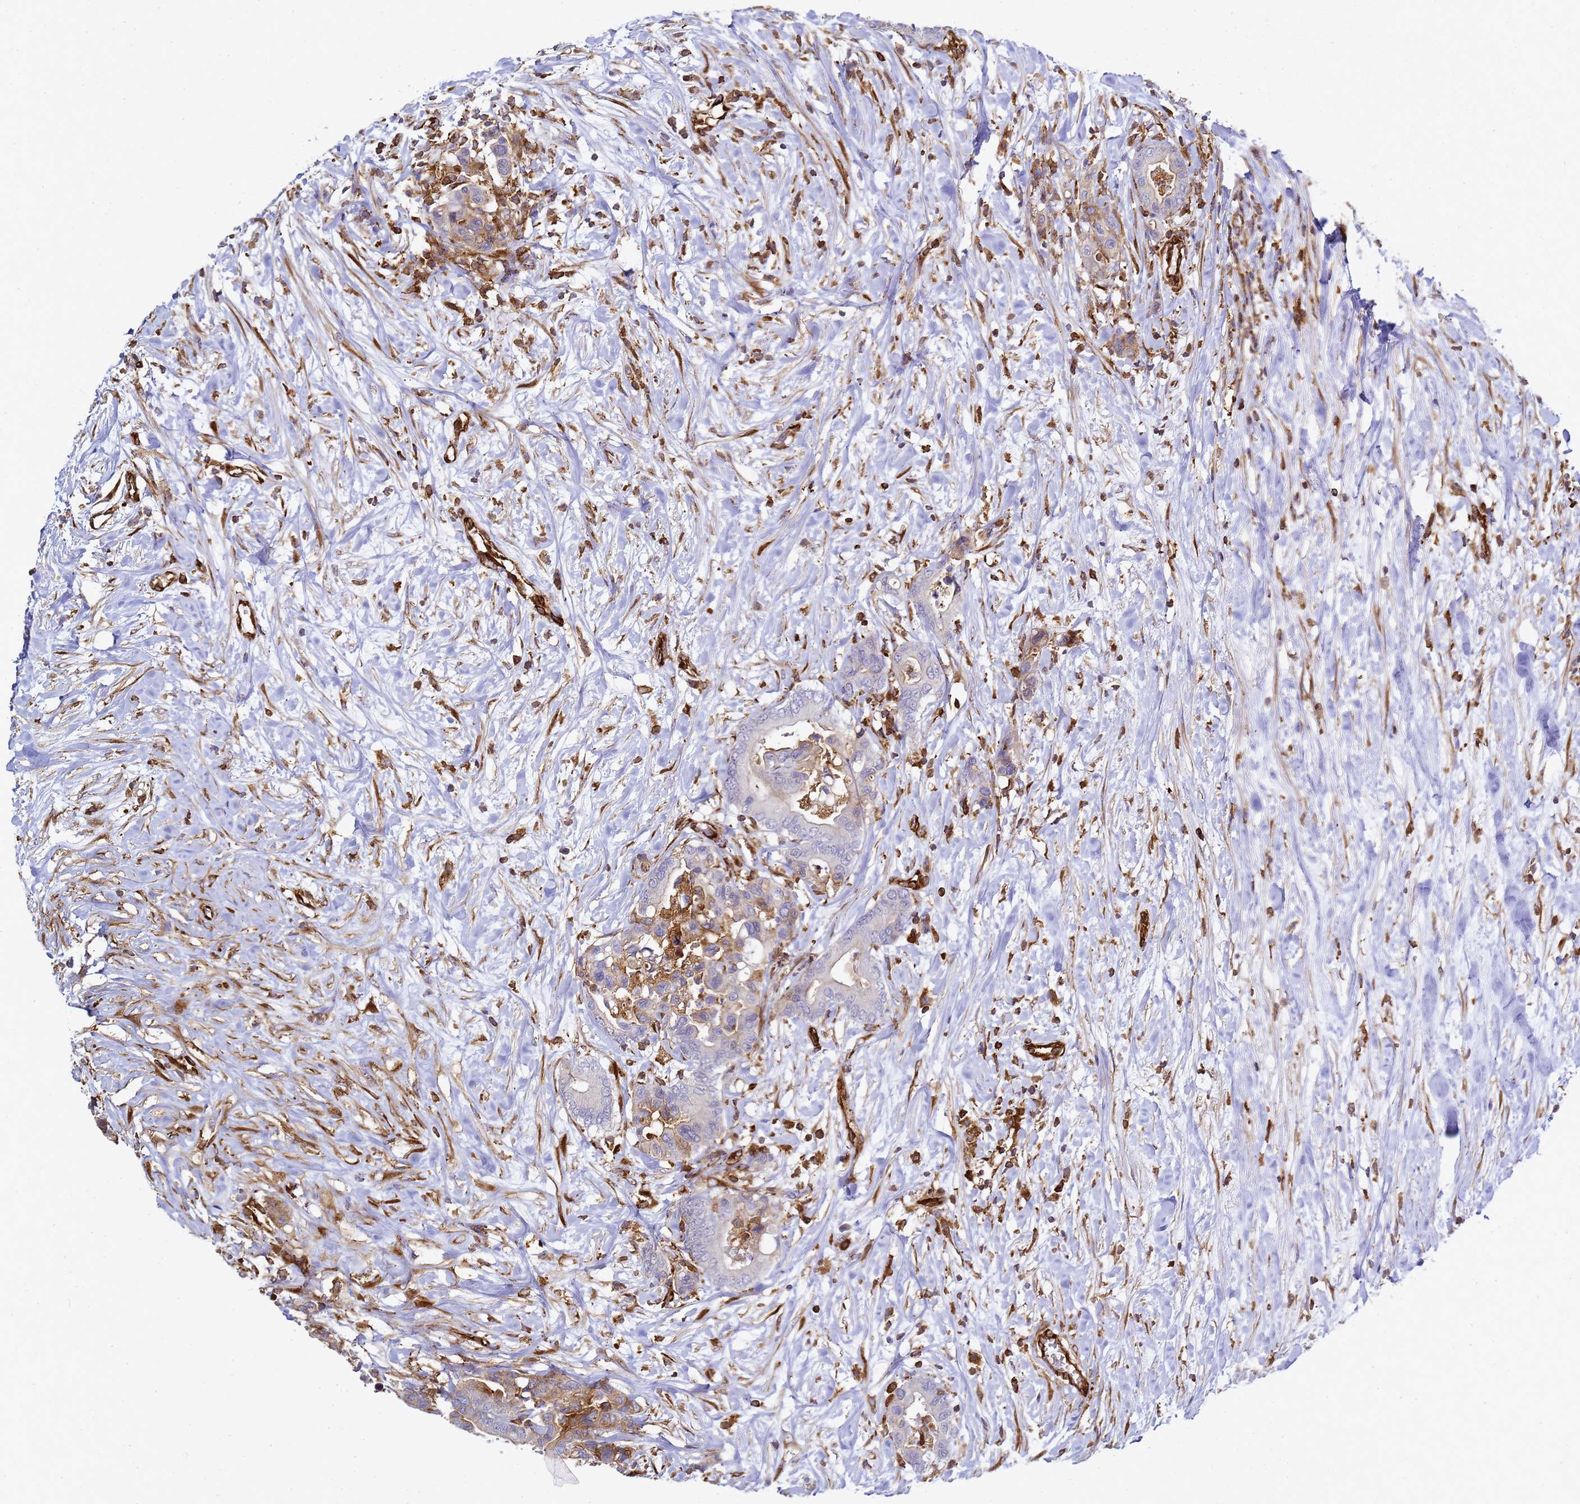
{"staining": {"intensity": "moderate", "quantity": "25%-75%", "location": "cytoplasmic/membranous"}, "tissue": "colorectal cancer", "cell_type": "Tumor cells", "image_type": "cancer", "snomed": [{"axis": "morphology", "description": "Normal tissue, NOS"}, {"axis": "morphology", "description": "Adenocarcinoma, NOS"}, {"axis": "topography", "description": "Colon"}], "caption": "Immunohistochemical staining of human adenocarcinoma (colorectal) reveals medium levels of moderate cytoplasmic/membranous staining in approximately 25%-75% of tumor cells.", "gene": "ZBTB8OS", "patient": {"sex": "male", "age": 82}}